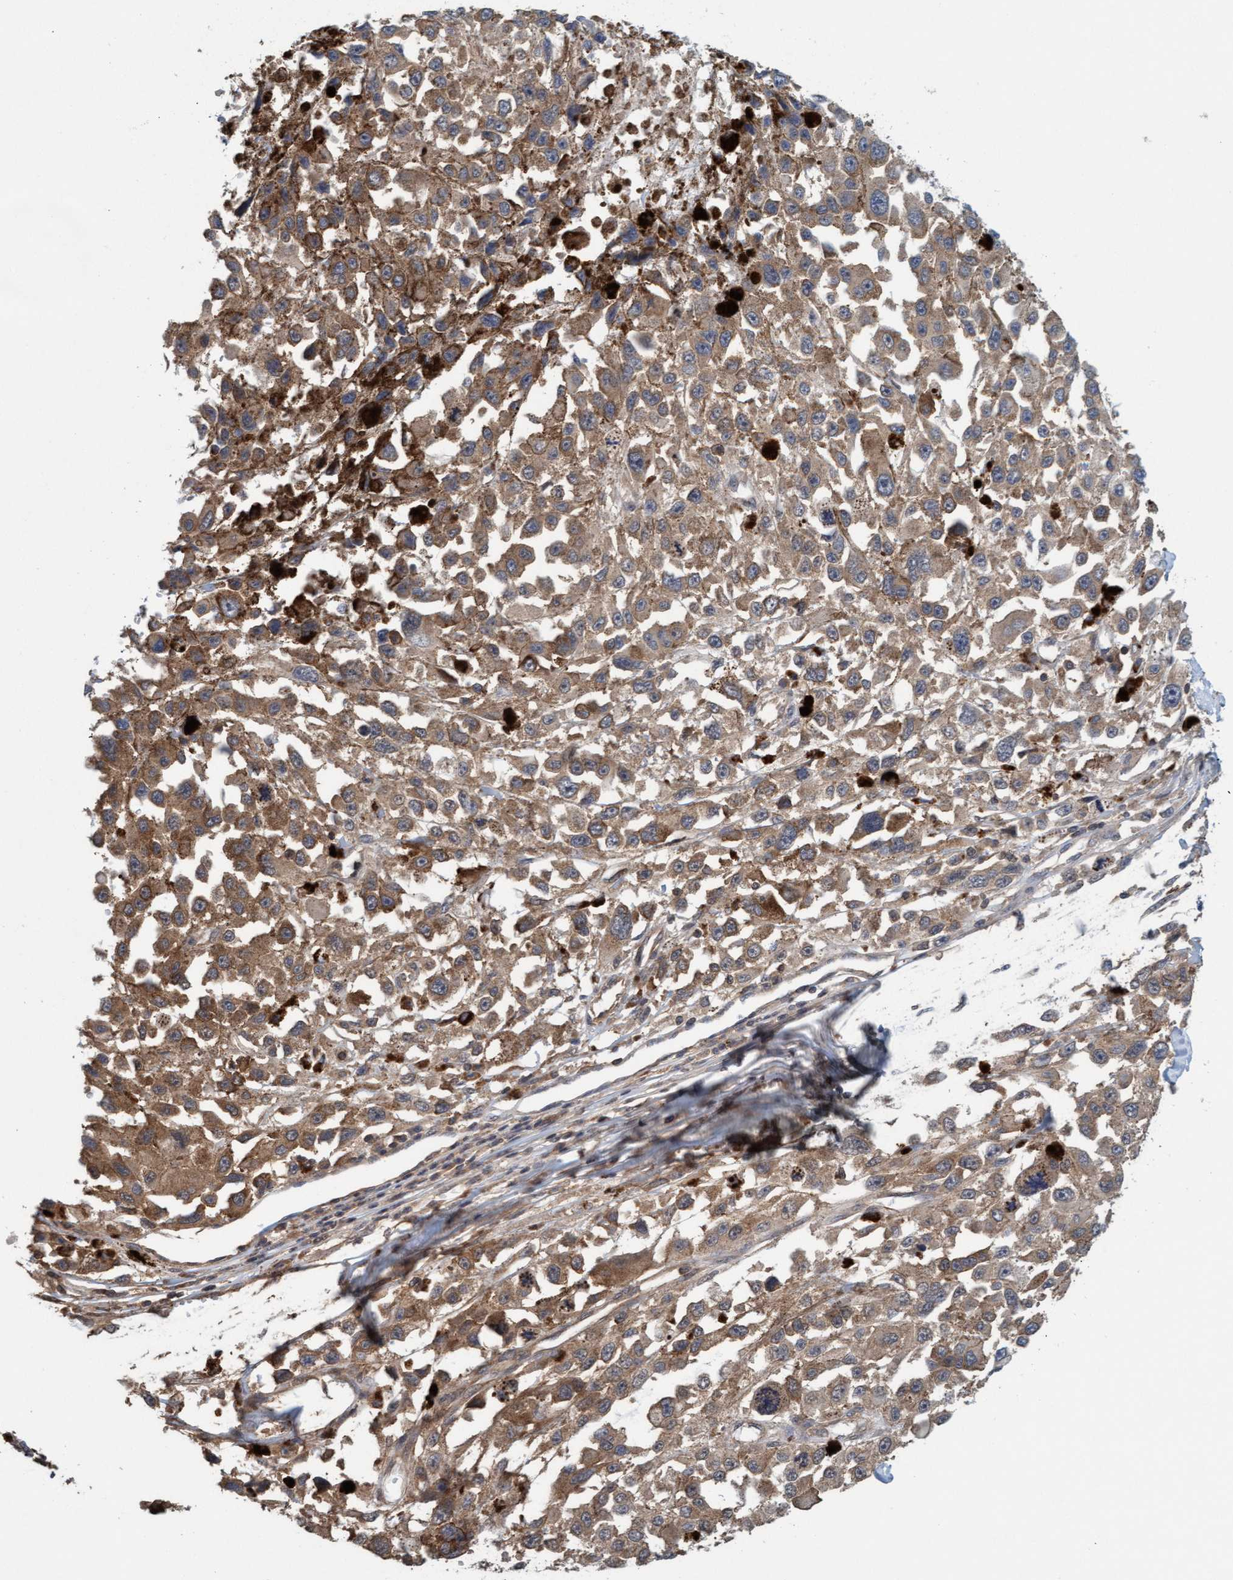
{"staining": {"intensity": "moderate", "quantity": ">75%", "location": "cytoplasmic/membranous"}, "tissue": "melanoma", "cell_type": "Tumor cells", "image_type": "cancer", "snomed": [{"axis": "morphology", "description": "Malignant melanoma, Metastatic site"}, {"axis": "topography", "description": "Lymph node"}], "caption": "Malignant melanoma (metastatic site) stained with immunohistochemistry reveals moderate cytoplasmic/membranous staining in about >75% of tumor cells.", "gene": "FXR2", "patient": {"sex": "male", "age": 59}}